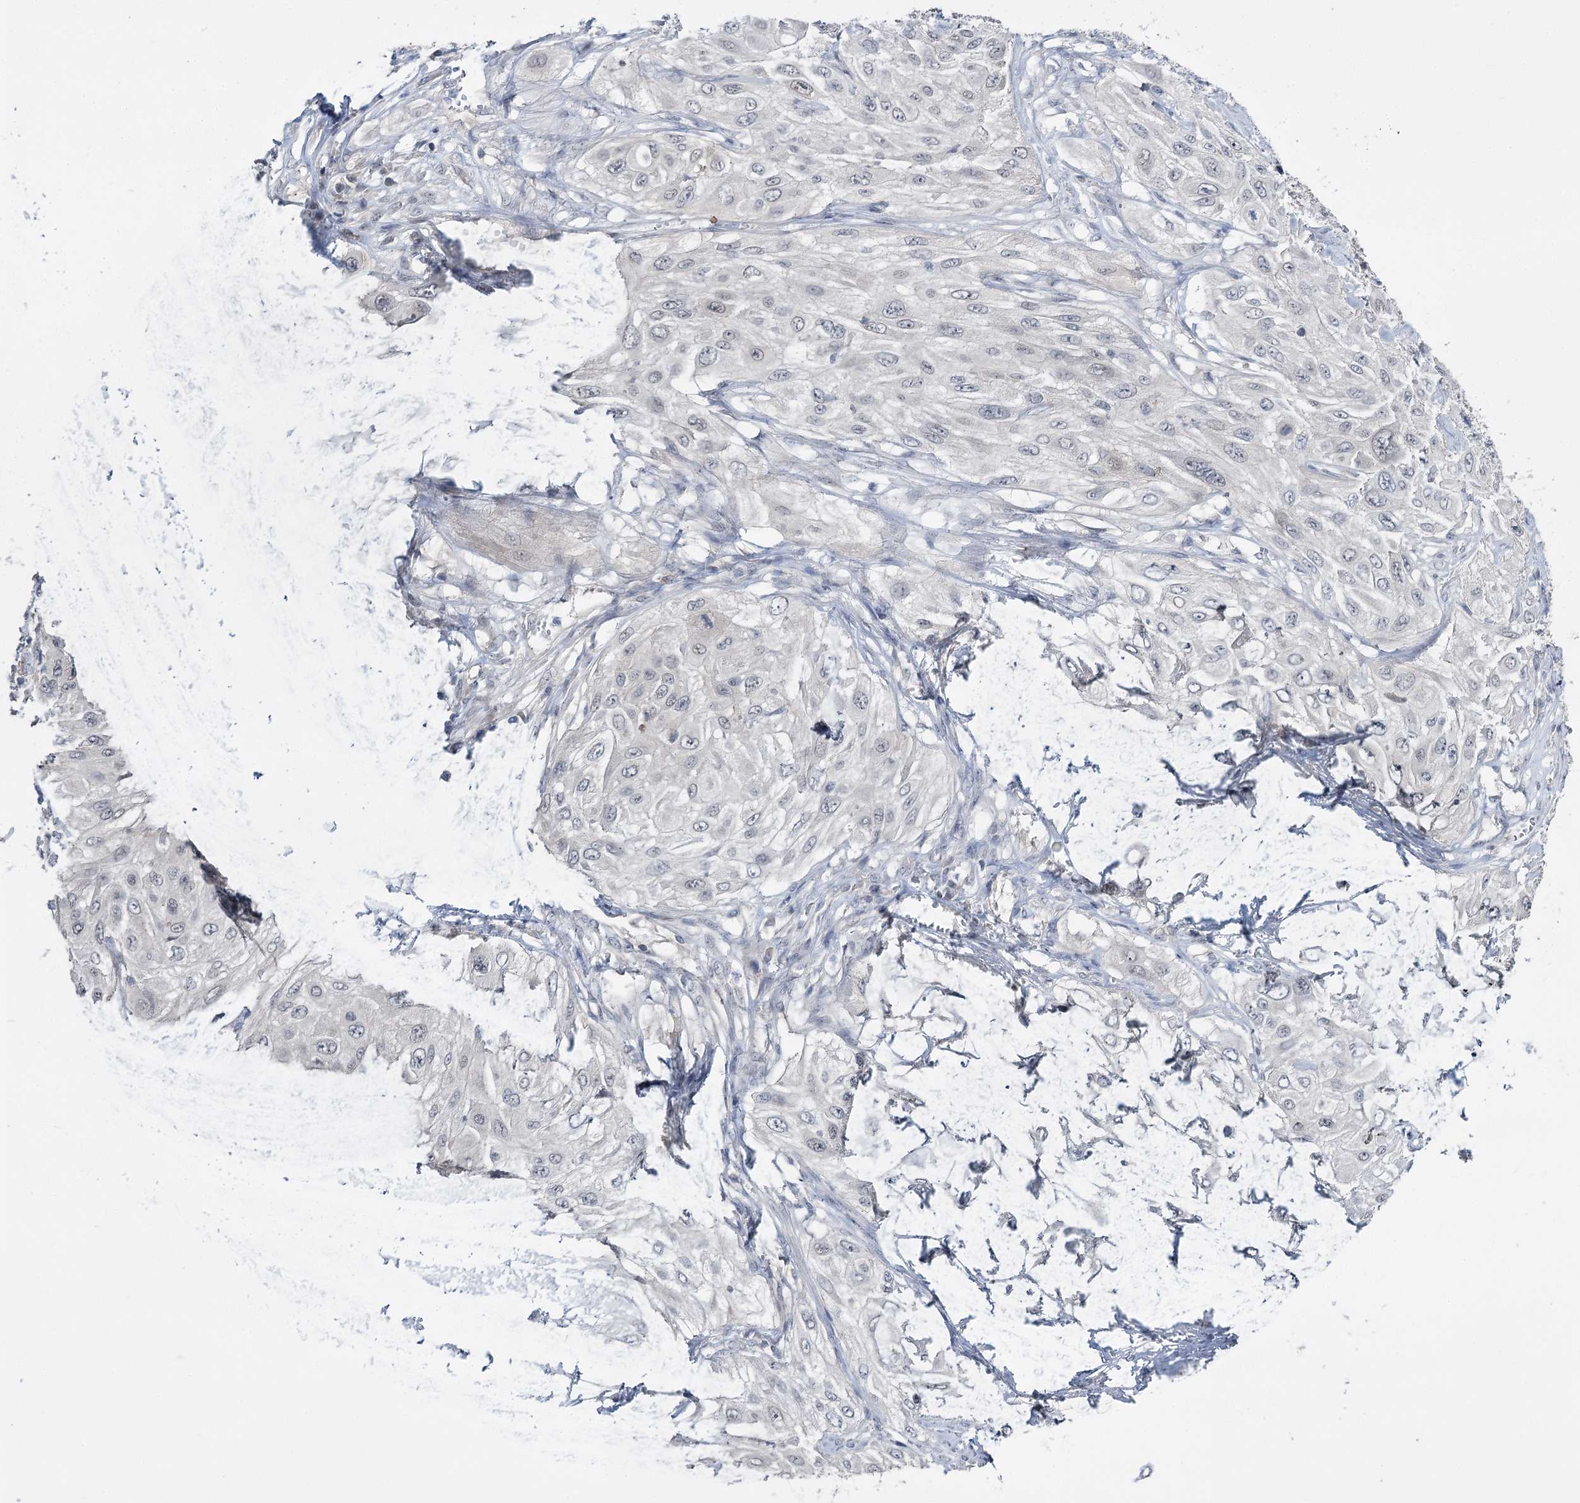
{"staining": {"intensity": "negative", "quantity": "none", "location": "none"}, "tissue": "cervical cancer", "cell_type": "Tumor cells", "image_type": "cancer", "snomed": [{"axis": "morphology", "description": "Squamous cell carcinoma, NOS"}, {"axis": "topography", "description": "Cervix"}], "caption": "This is an IHC image of human cervical cancer (squamous cell carcinoma). There is no positivity in tumor cells.", "gene": "PHYHIPL", "patient": {"sex": "female", "age": 42}}